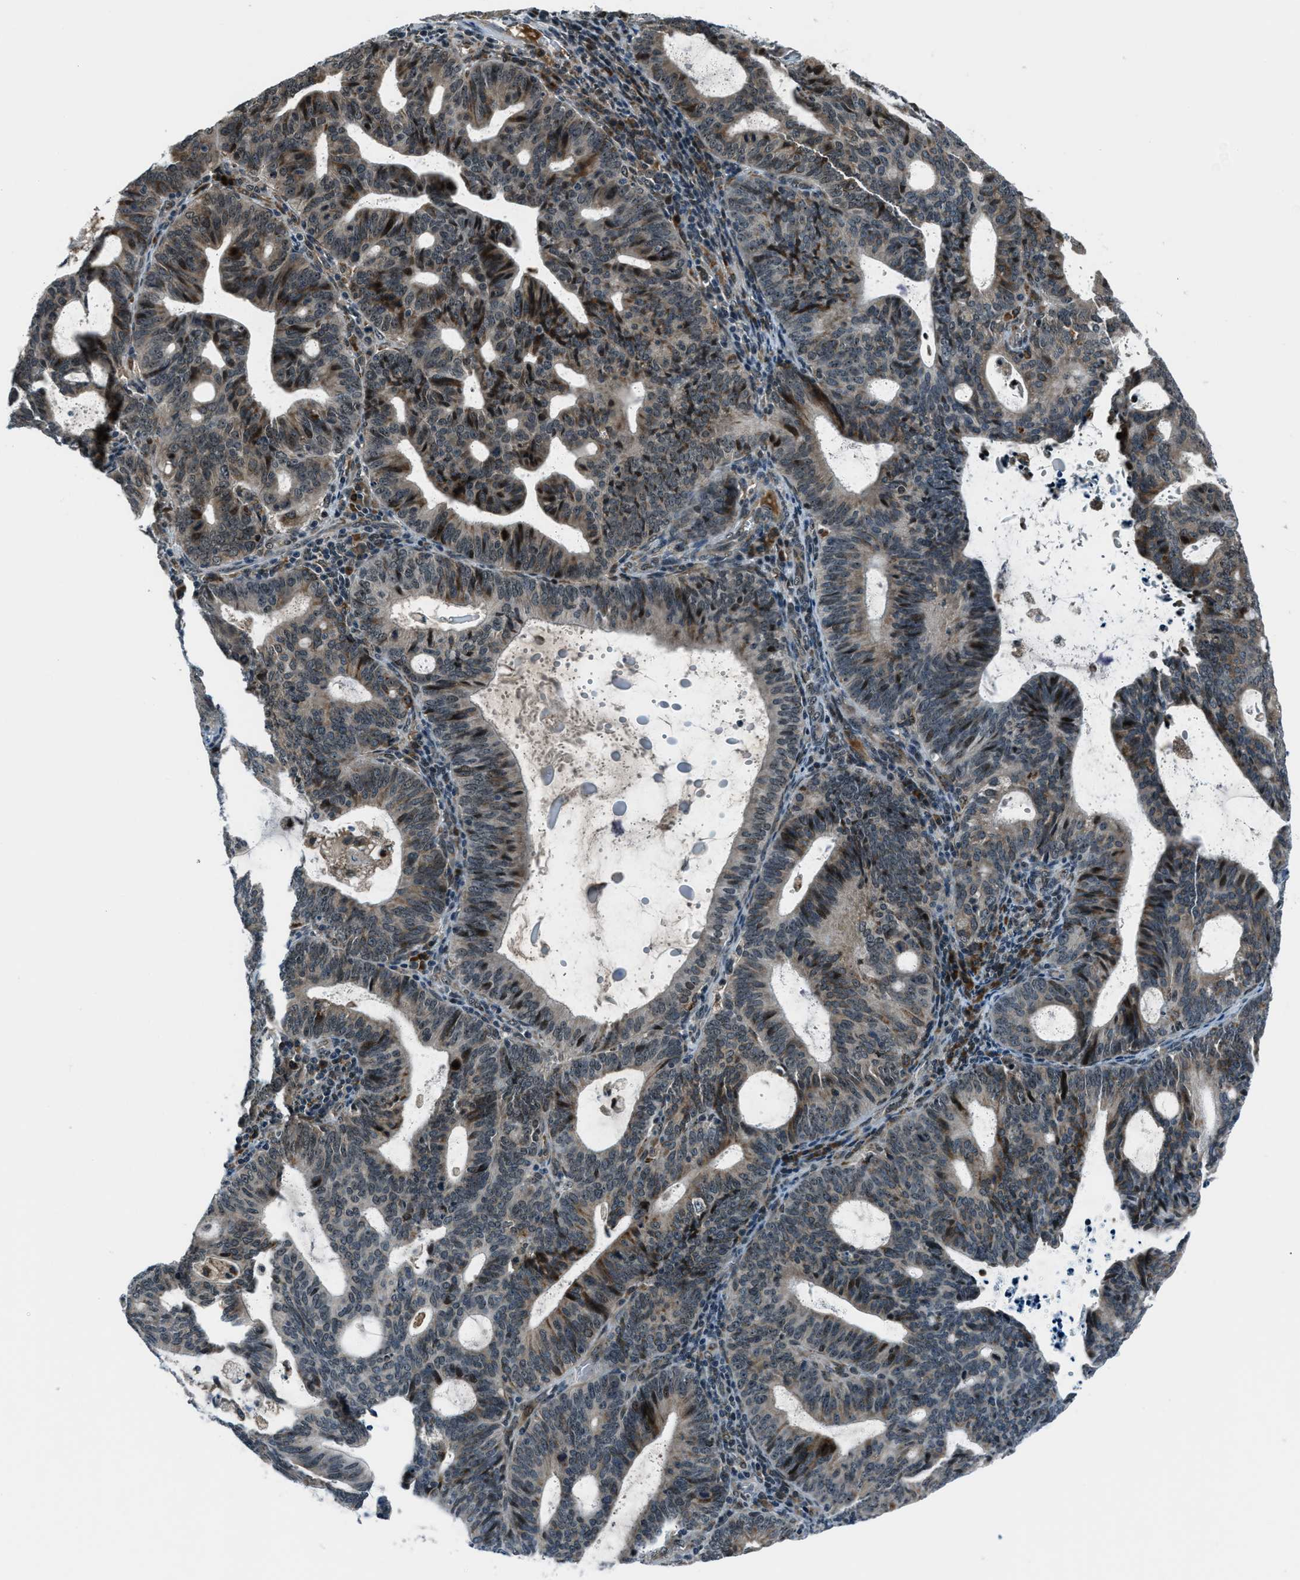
{"staining": {"intensity": "strong", "quantity": "<25%", "location": "cytoplasmic/membranous,nuclear"}, "tissue": "endometrial cancer", "cell_type": "Tumor cells", "image_type": "cancer", "snomed": [{"axis": "morphology", "description": "Adenocarcinoma, NOS"}, {"axis": "topography", "description": "Uterus"}], "caption": "Immunohistochemistry photomicrograph of neoplastic tissue: endometrial cancer (adenocarcinoma) stained using IHC displays medium levels of strong protein expression localized specifically in the cytoplasmic/membranous and nuclear of tumor cells, appearing as a cytoplasmic/membranous and nuclear brown color.", "gene": "ACTL9", "patient": {"sex": "female", "age": 83}}